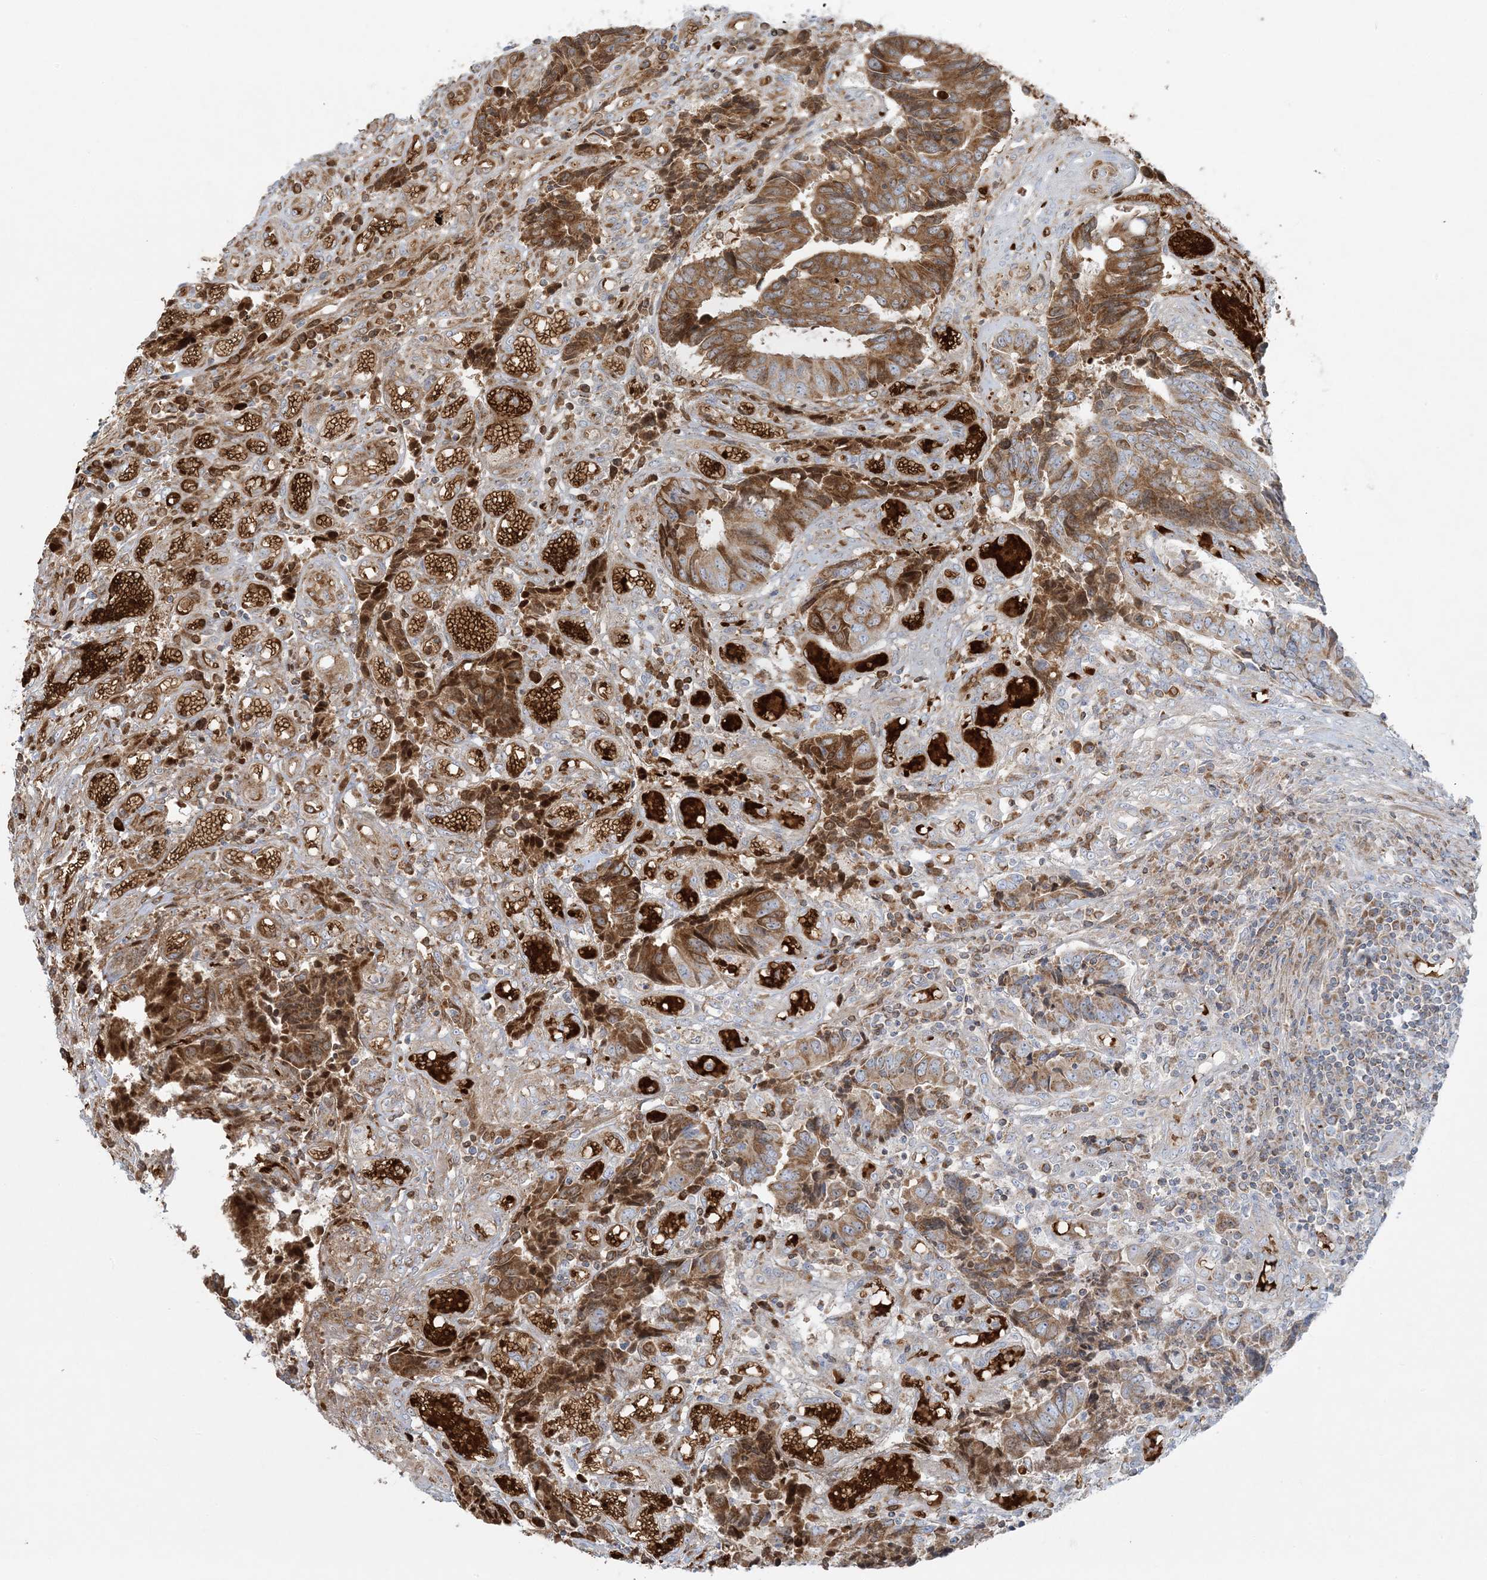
{"staining": {"intensity": "moderate", "quantity": ">75%", "location": "cytoplasmic/membranous"}, "tissue": "colorectal cancer", "cell_type": "Tumor cells", "image_type": "cancer", "snomed": [{"axis": "morphology", "description": "Adenocarcinoma, NOS"}, {"axis": "topography", "description": "Rectum"}], "caption": "A high-resolution histopathology image shows immunohistochemistry (IHC) staining of colorectal cancer, which reveals moderate cytoplasmic/membranous positivity in approximately >75% of tumor cells.", "gene": "PIK3R4", "patient": {"sex": "male", "age": 84}}